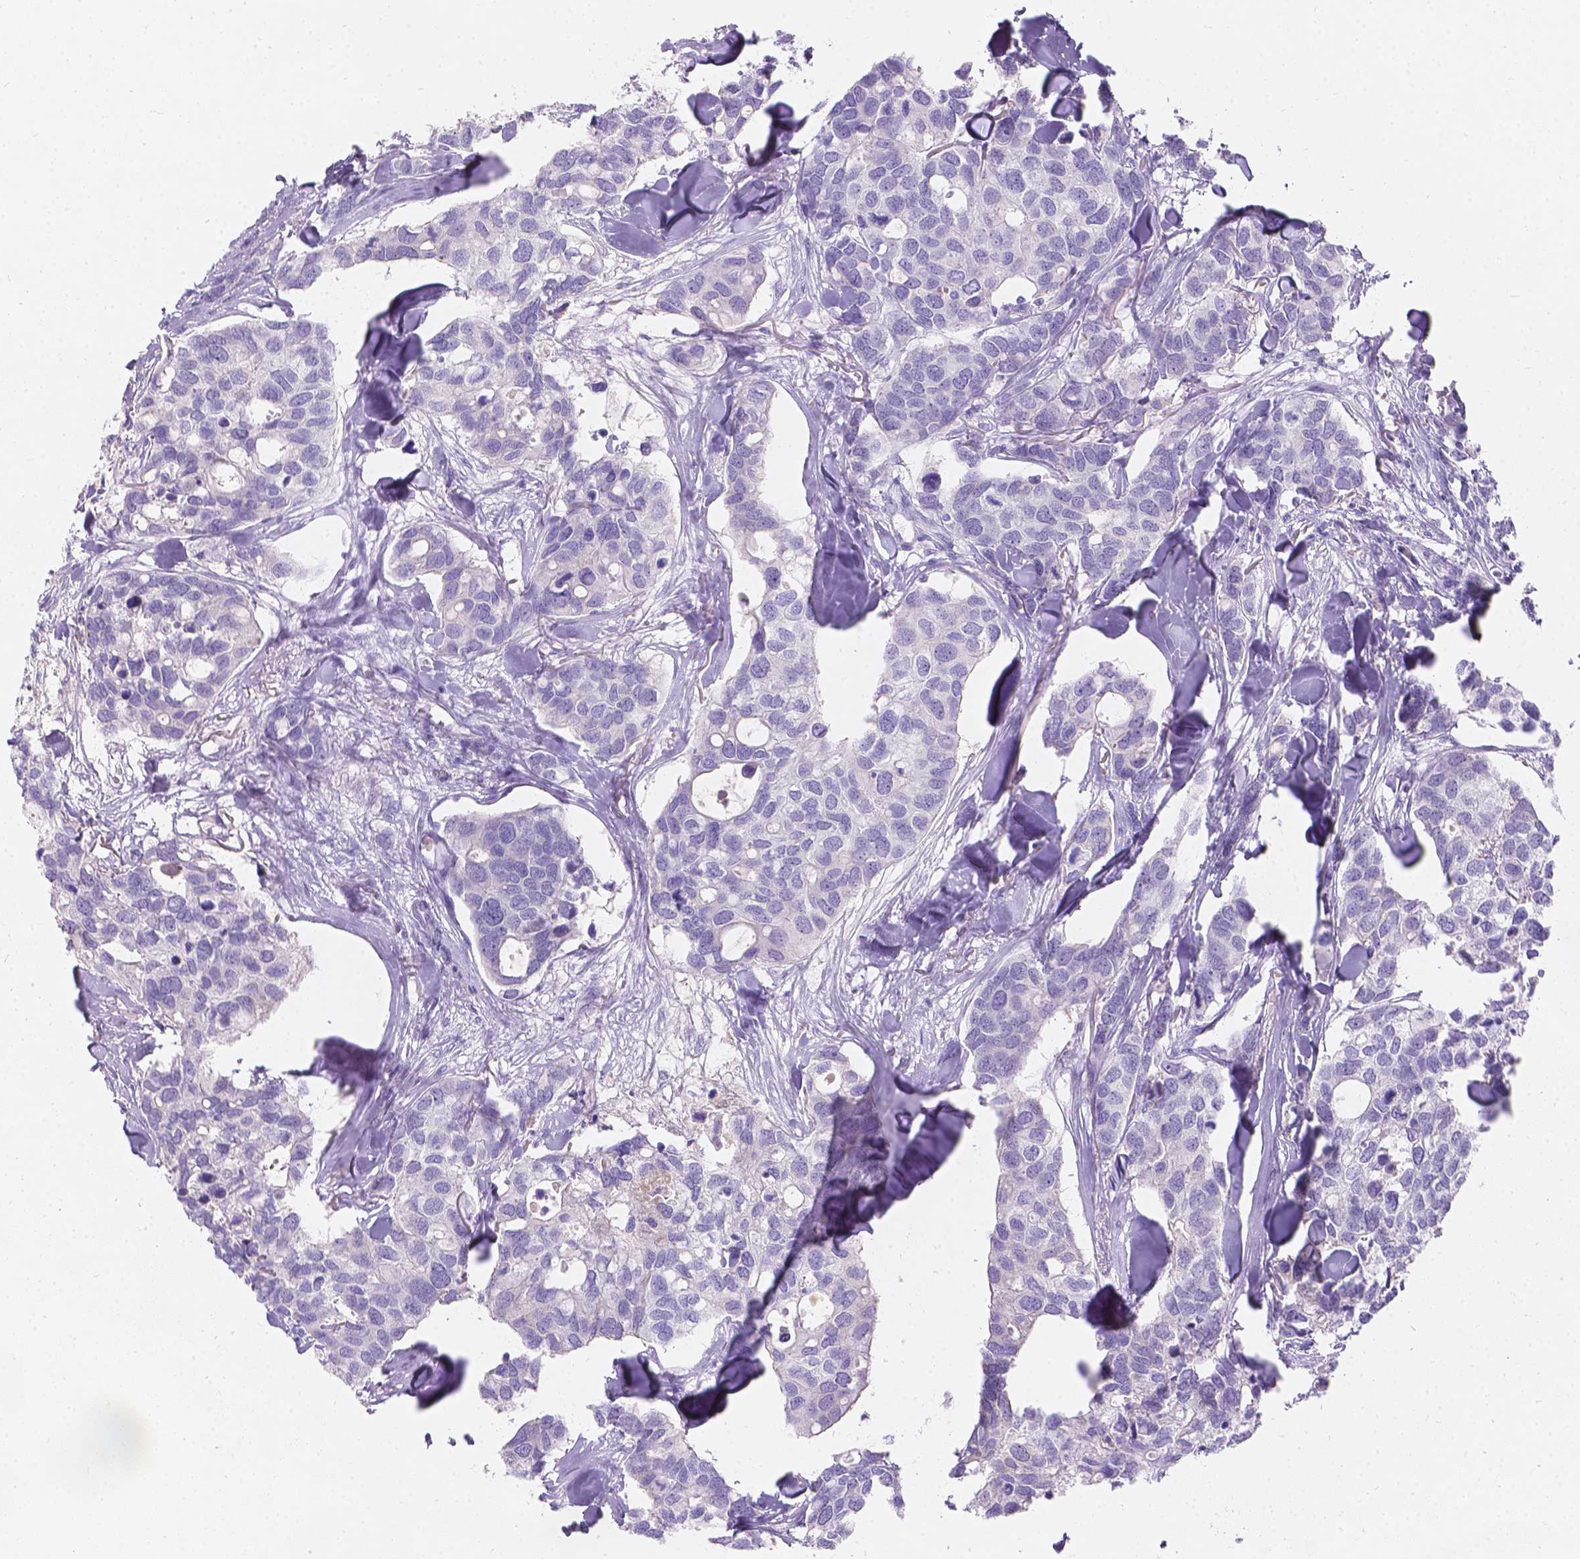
{"staining": {"intensity": "negative", "quantity": "none", "location": "none"}, "tissue": "breast cancer", "cell_type": "Tumor cells", "image_type": "cancer", "snomed": [{"axis": "morphology", "description": "Duct carcinoma"}, {"axis": "topography", "description": "Breast"}], "caption": "Breast cancer stained for a protein using IHC displays no expression tumor cells.", "gene": "GAL3ST2", "patient": {"sex": "female", "age": 83}}